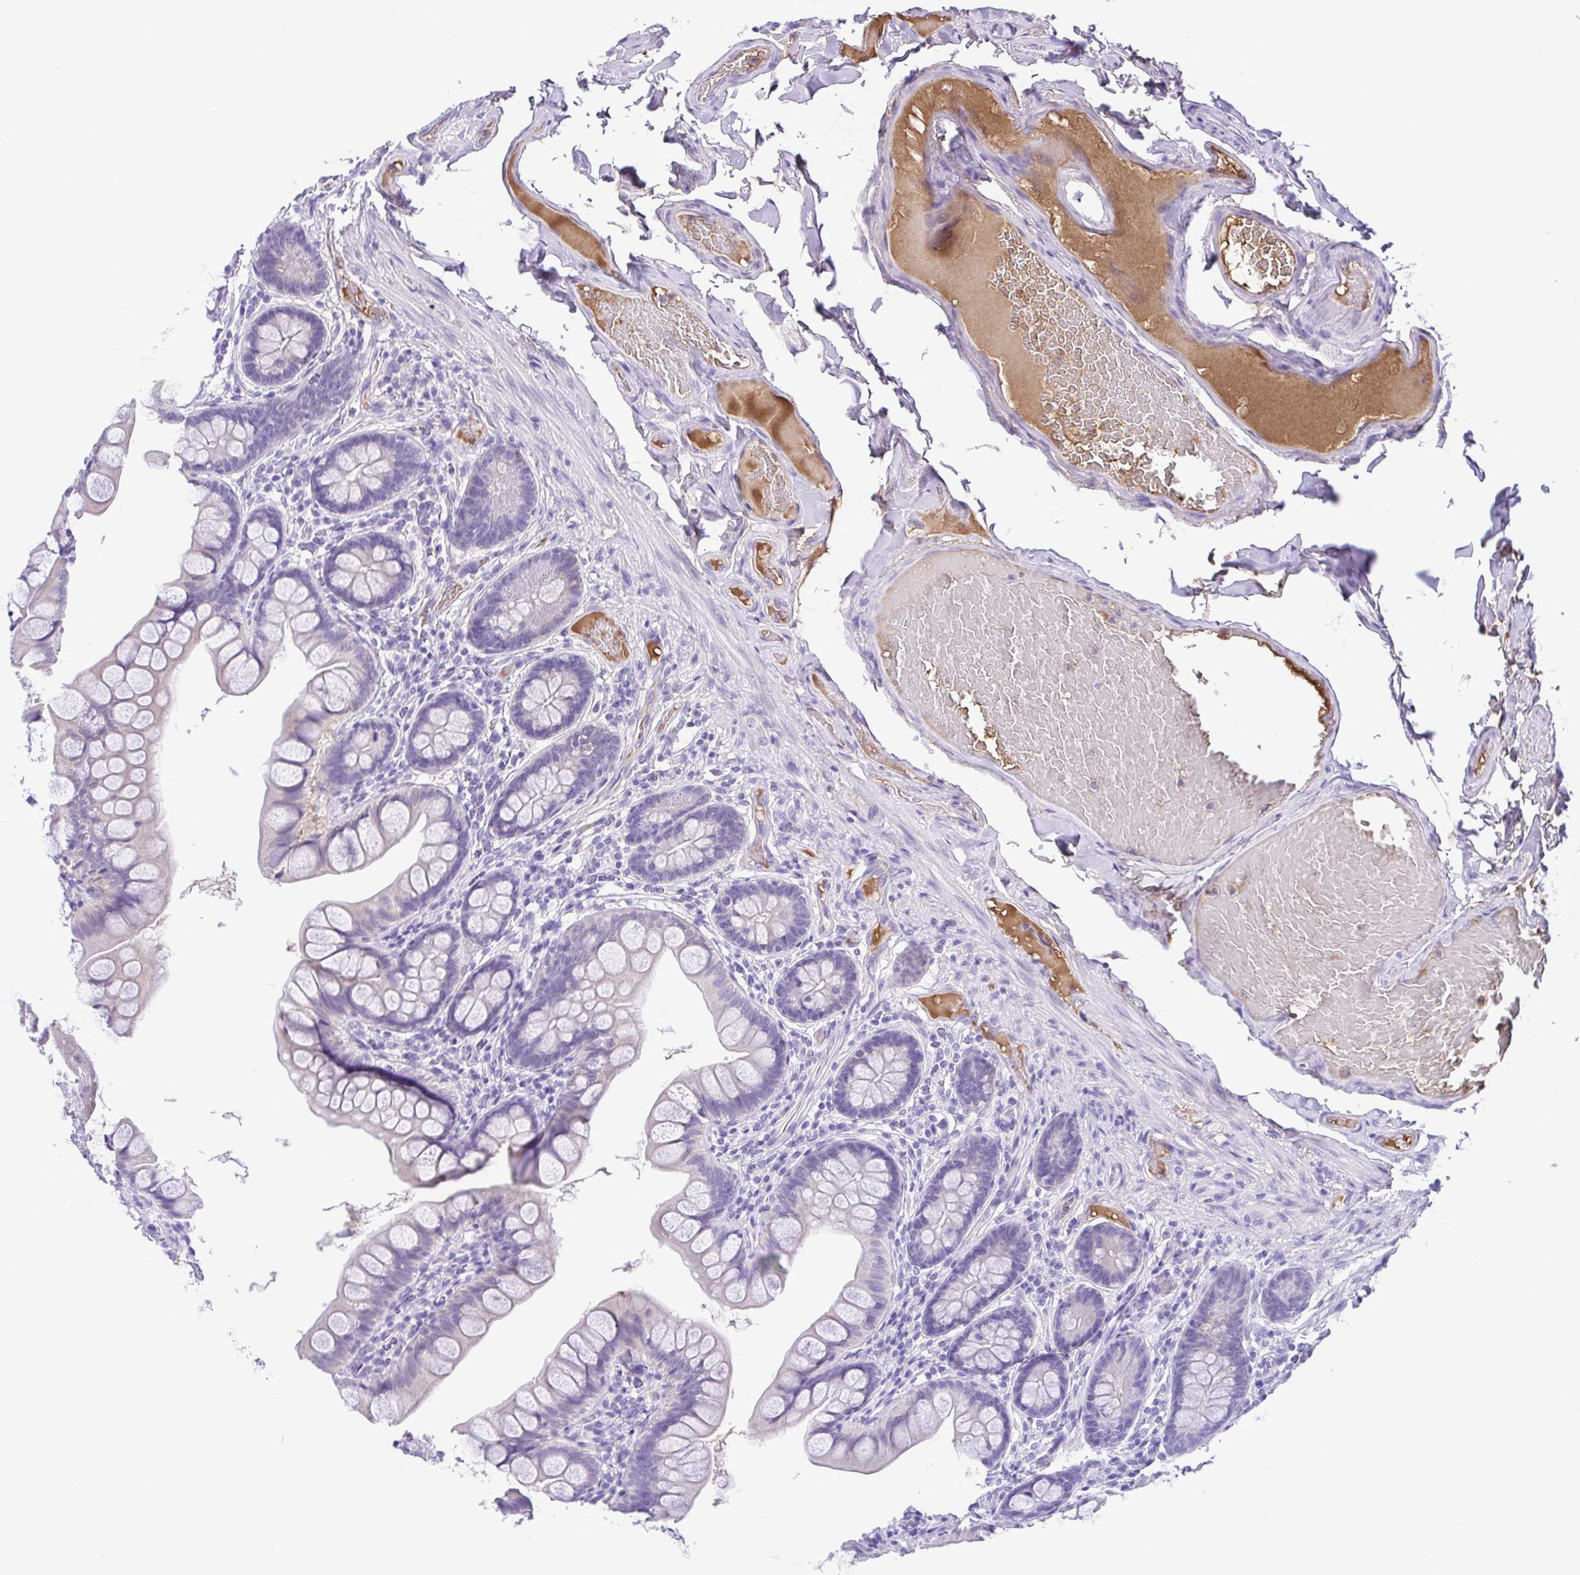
{"staining": {"intensity": "moderate", "quantity": "<25%", "location": "cytoplasmic/membranous"}, "tissue": "small intestine", "cell_type": "Glandular cells", "image_type": "normal", "snomed": [{"axis": "morphology", "description": "Normal tissue, NOS"}, {"axis": "topography", "description": "Small intestine"}], "caption": "High-power microscopy captured an immunohistochemistry (IHC) histopathology image of normal small intestine, revealing moderate cytoplasmic/membranous positivity in about <25% of glandular cells.", "gene": "IGFL1", "patient": {"sex": "male", "age": 70}}